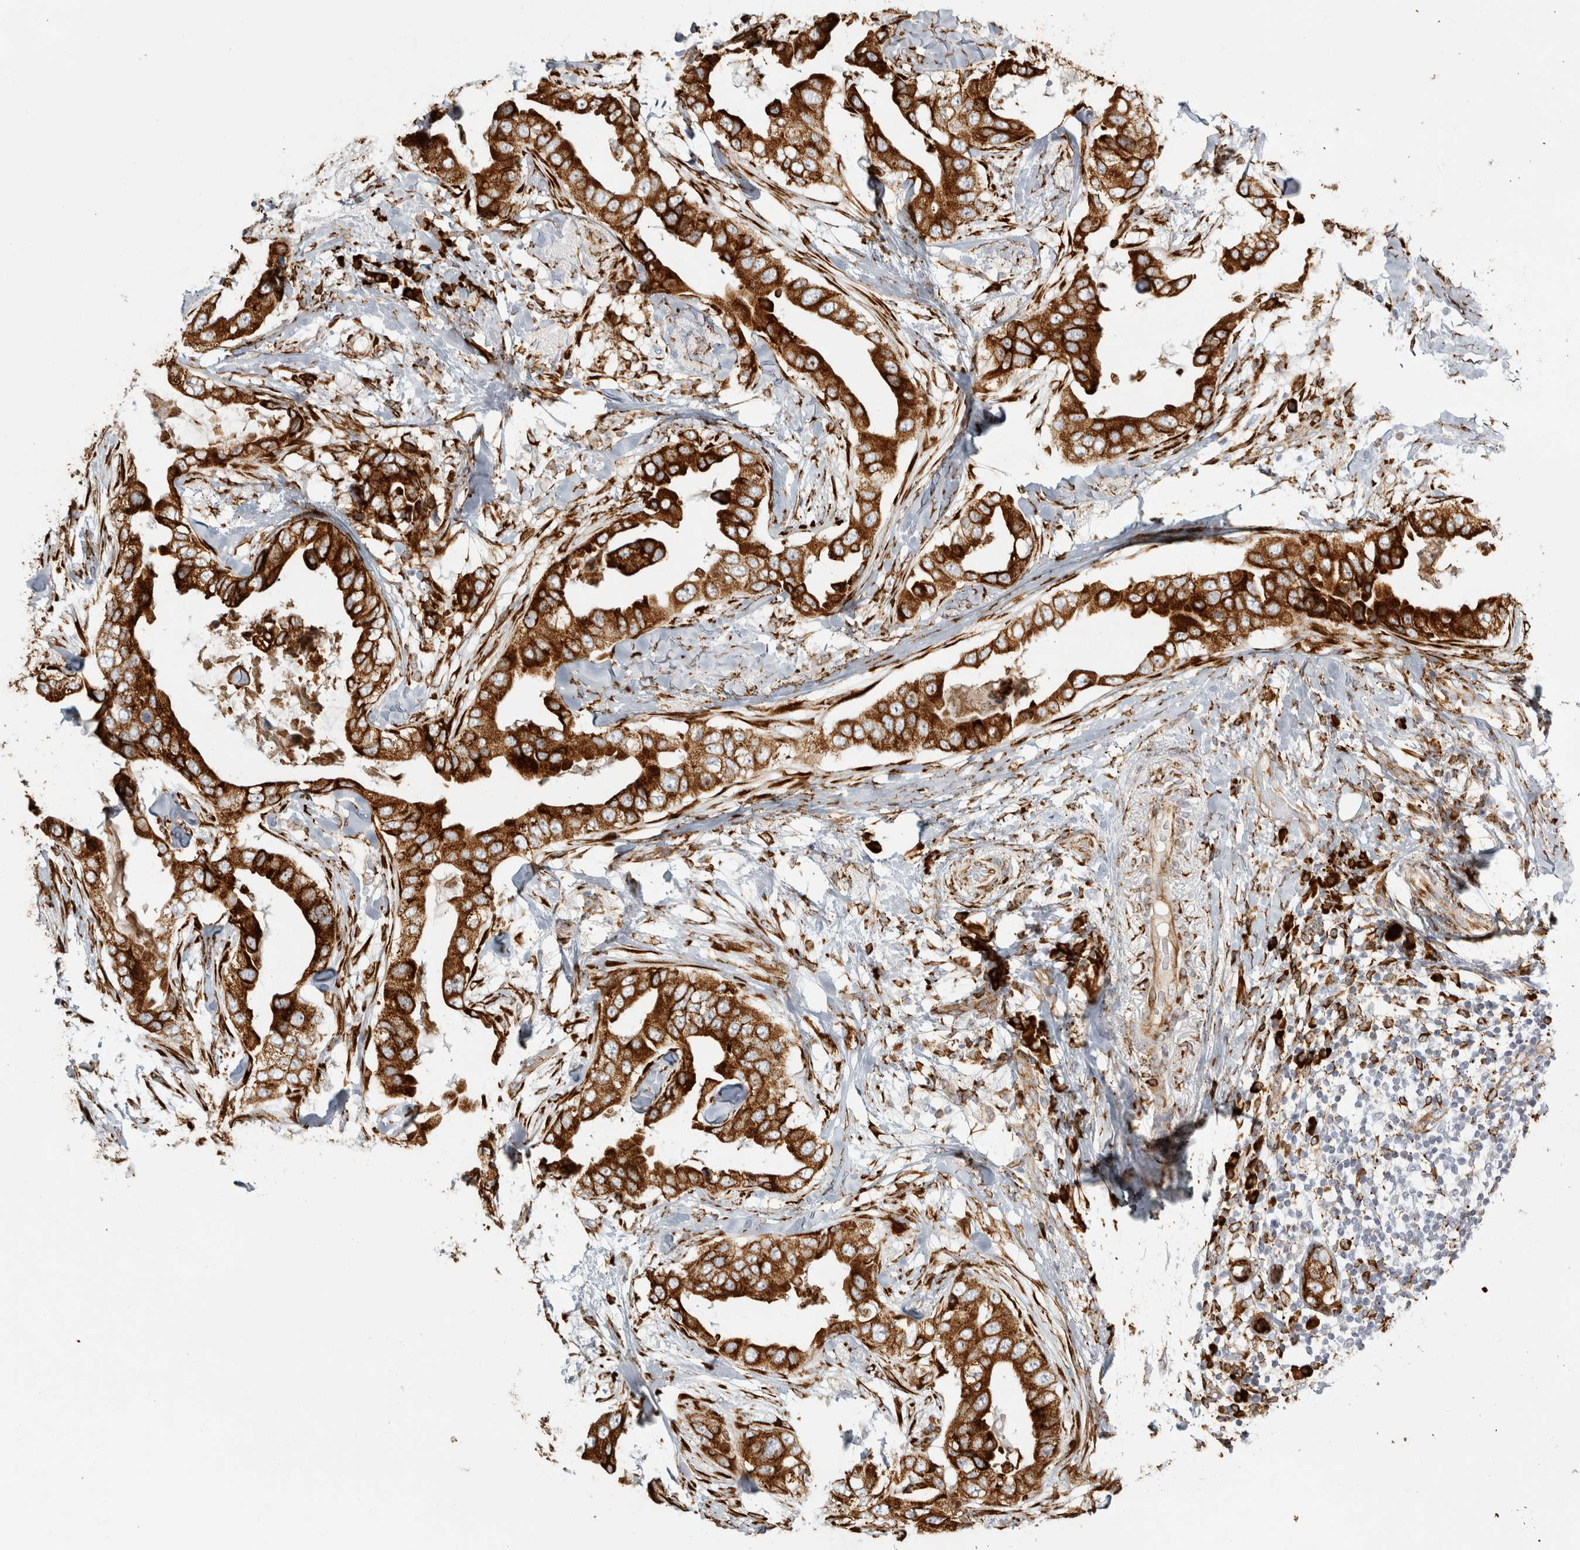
{"staining": {"intensity": "strong", "quantity": ">75%", "location": "cytoplasmic/membranous"}, "tissue": "breast cancer", "cell_type": "Tumor cells", "image_type": "cancer", "snomed": [{"axis": "morphology", "description": "Duct carcinoma"}, {"axis": "topography", "description": "Breast"}], "caption": "Protein analysis of intraductal carcinoma (breast) tissue reveals strong cytoplasmic/membranous staining in about >75% of tumor cells.", "gene": "OSTN", "patient": {"sex": "female", "age": 40}}